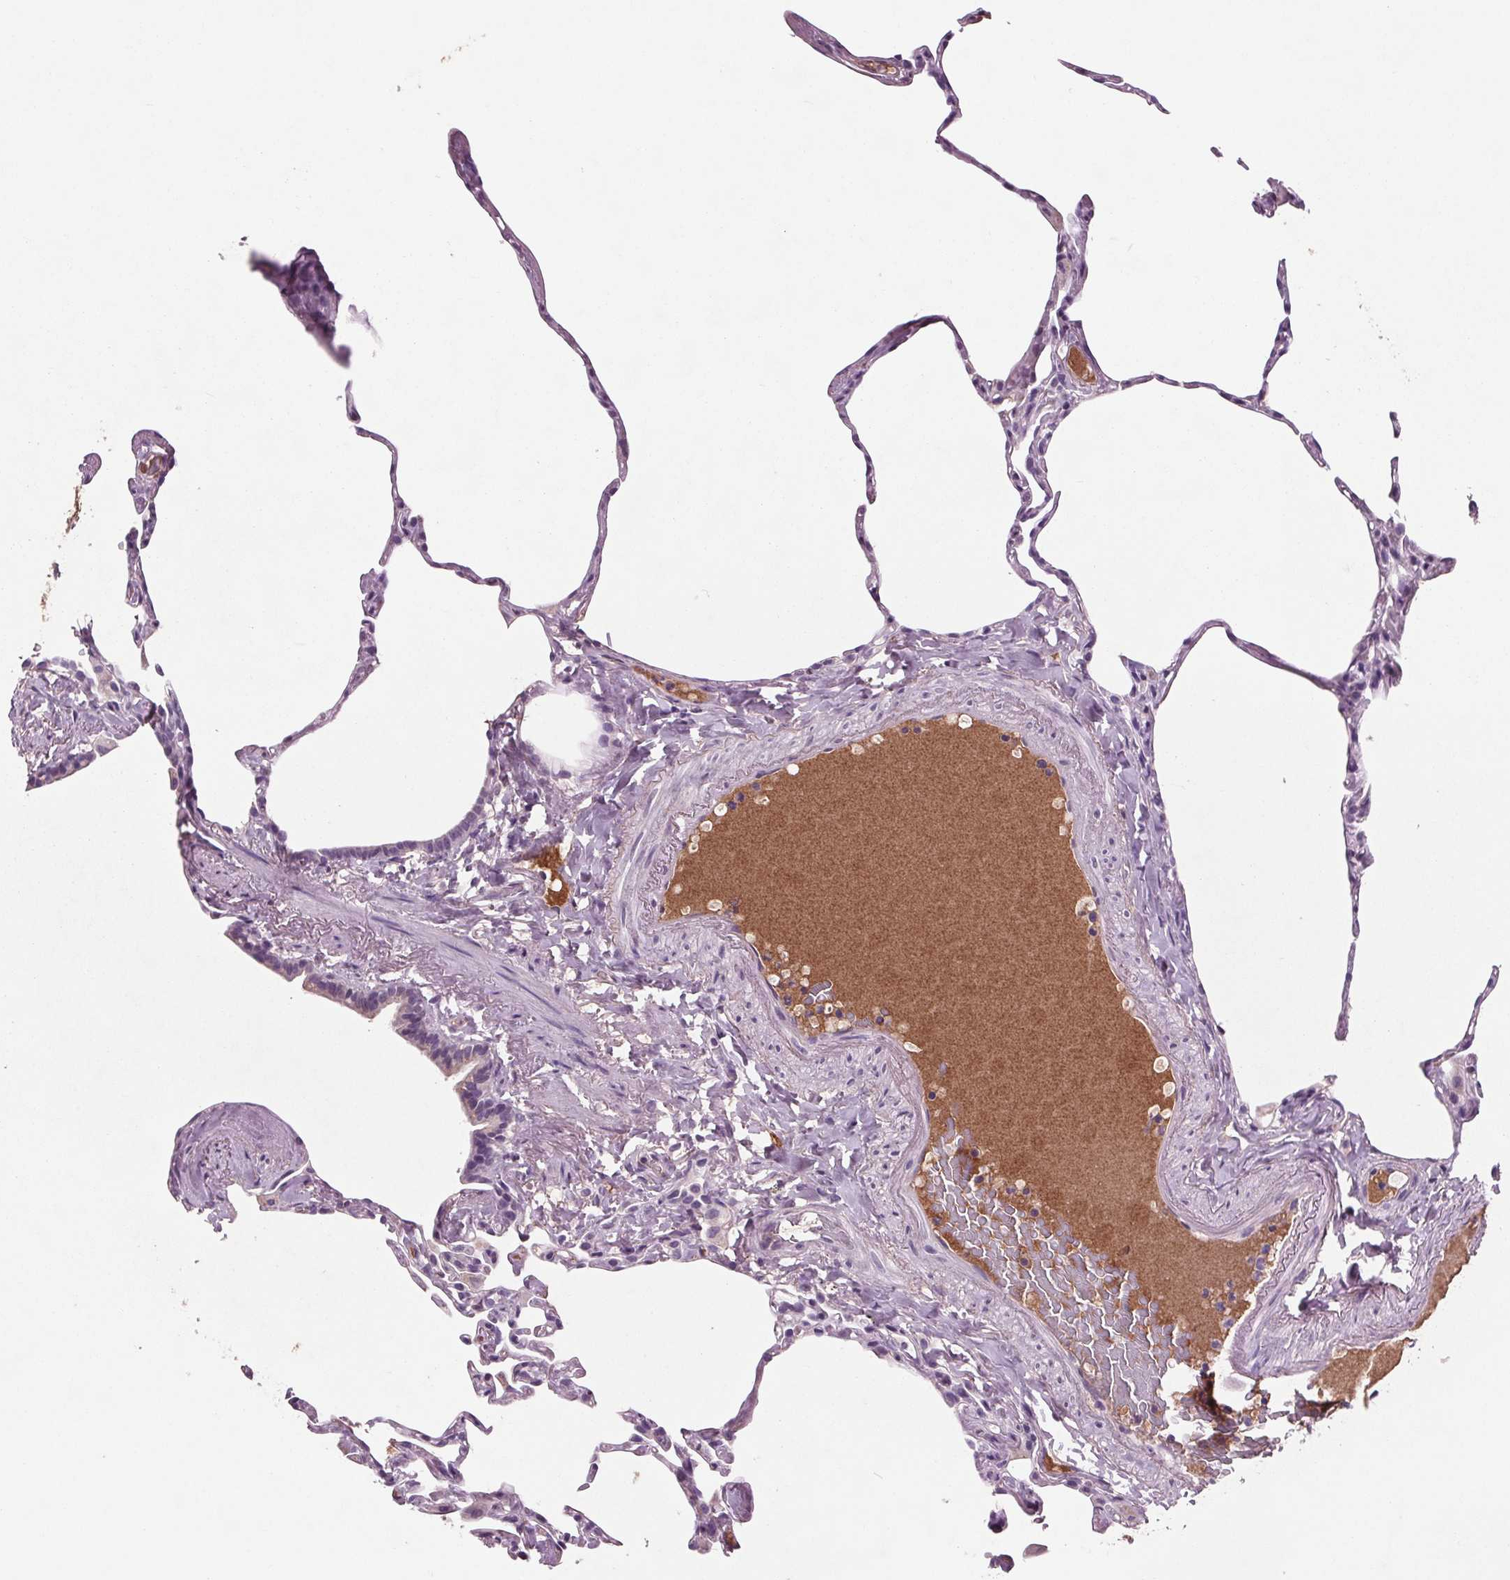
{"staining": {"intensity": "weak", "quantity": "<25%", "location": "cytoplasmic/membranous"}, "tissue": "lung", "cell_type": "Alveolar cells", "image_type": "normal", "snomed": [{"axis": "morphology", "description": "Normal tissue, NOS"}, {"axis": "topography", "description": "Lung"}], "caption": "IHC of normal lung displays no positivity in alveolar cells. (Immunohistochemistry (ihc), brightfield microscopy, high magnification).", "gene": "C6", "patient": {"sex": "male", "age": 65}}